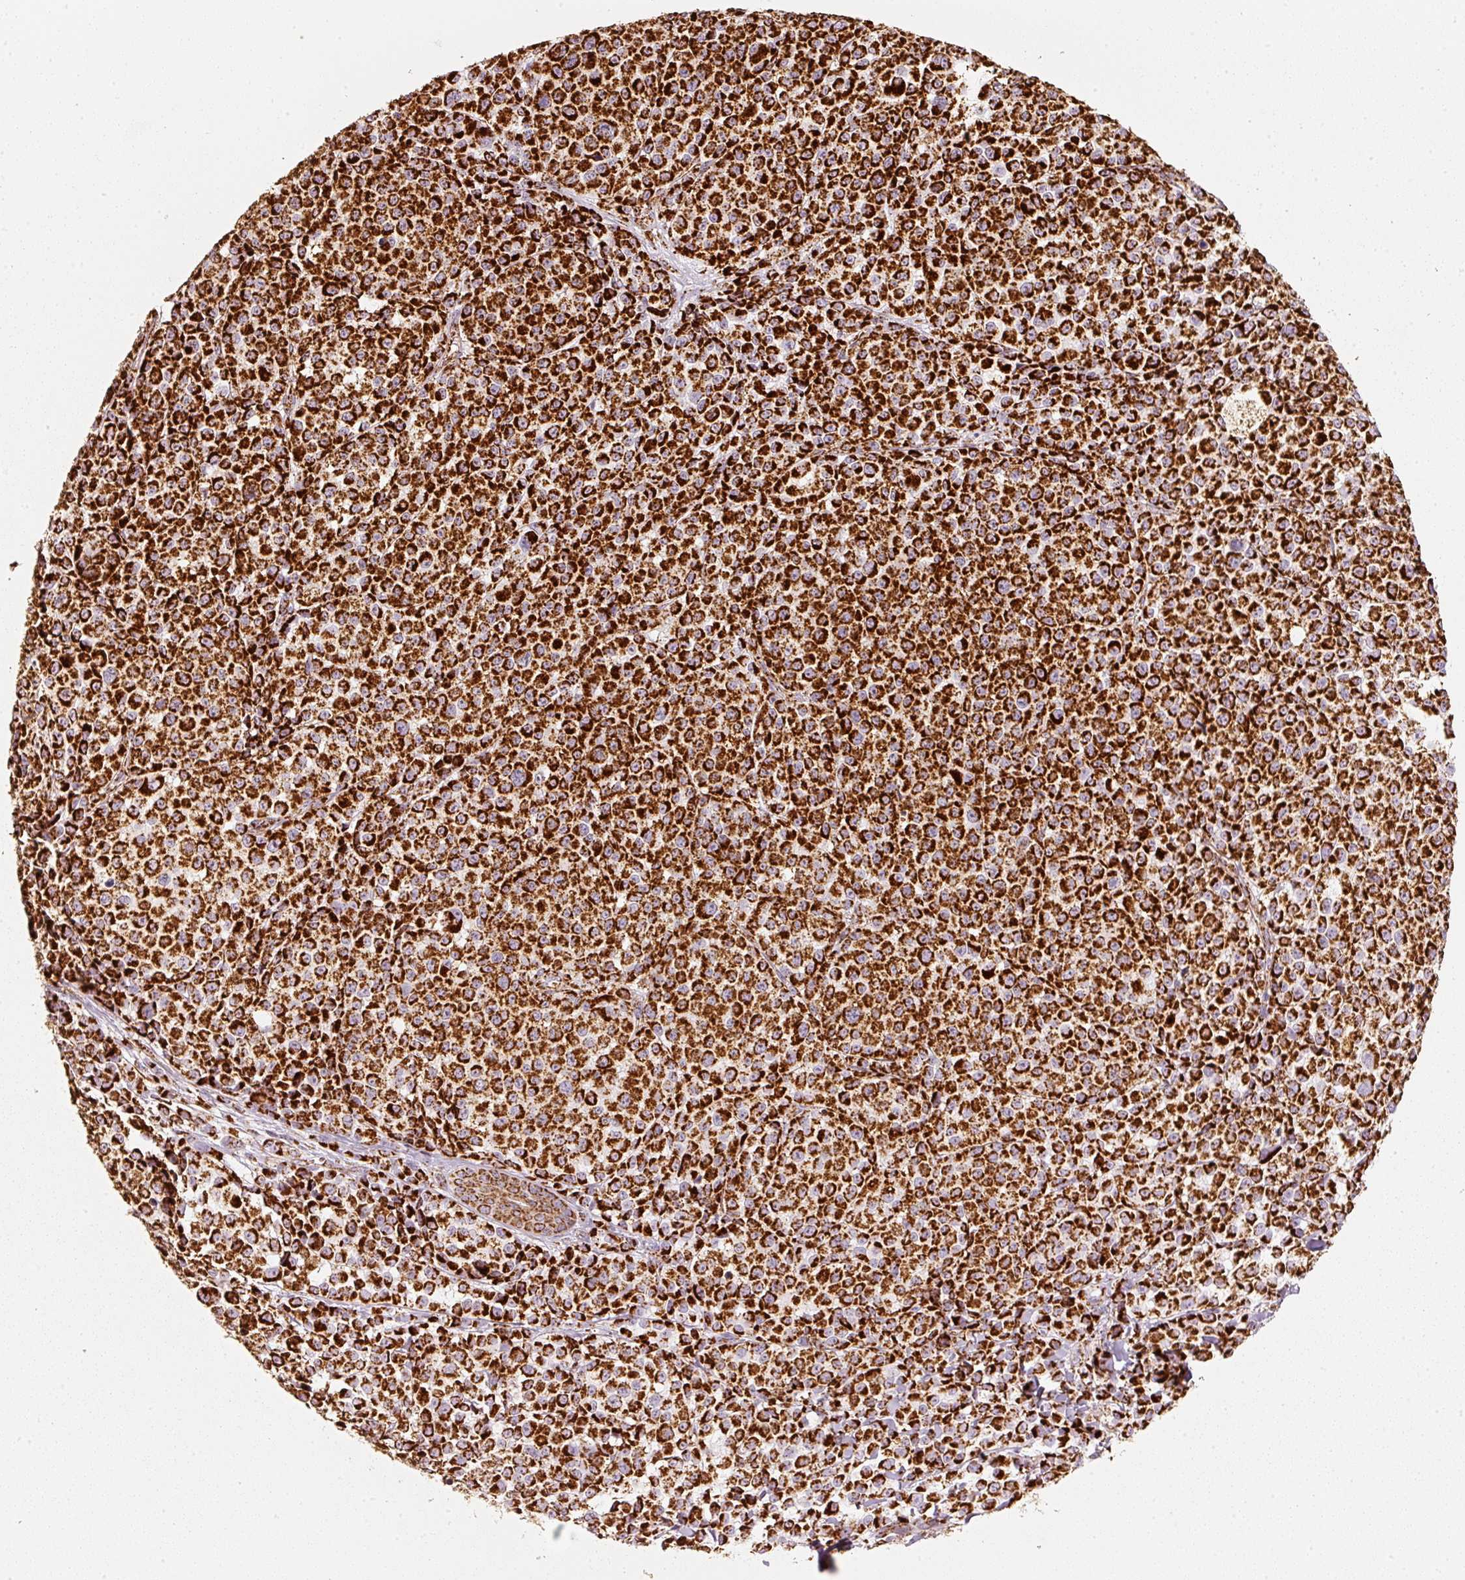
{"staining": {"intensity": "strong", "quantity": ">75%", "location": "cytoplasmic/membranous"}, "tissue": "melanoma", "cell_type": "Tumor cells", "image_type": "cancer", "snomed": [{"axis": "morphology", "description": "Malignant melanoma, NOS"}, {"axis": "topography", "description": "Skin"}], "caption": "Immunohistochemical staining of human melanoma shows high levels of strong cytoplasmic/membranous protein expression in approximately >75% of tumor cells.", "gene": "UQCRC1", "patient": {"sex": "female", "age": 35}}